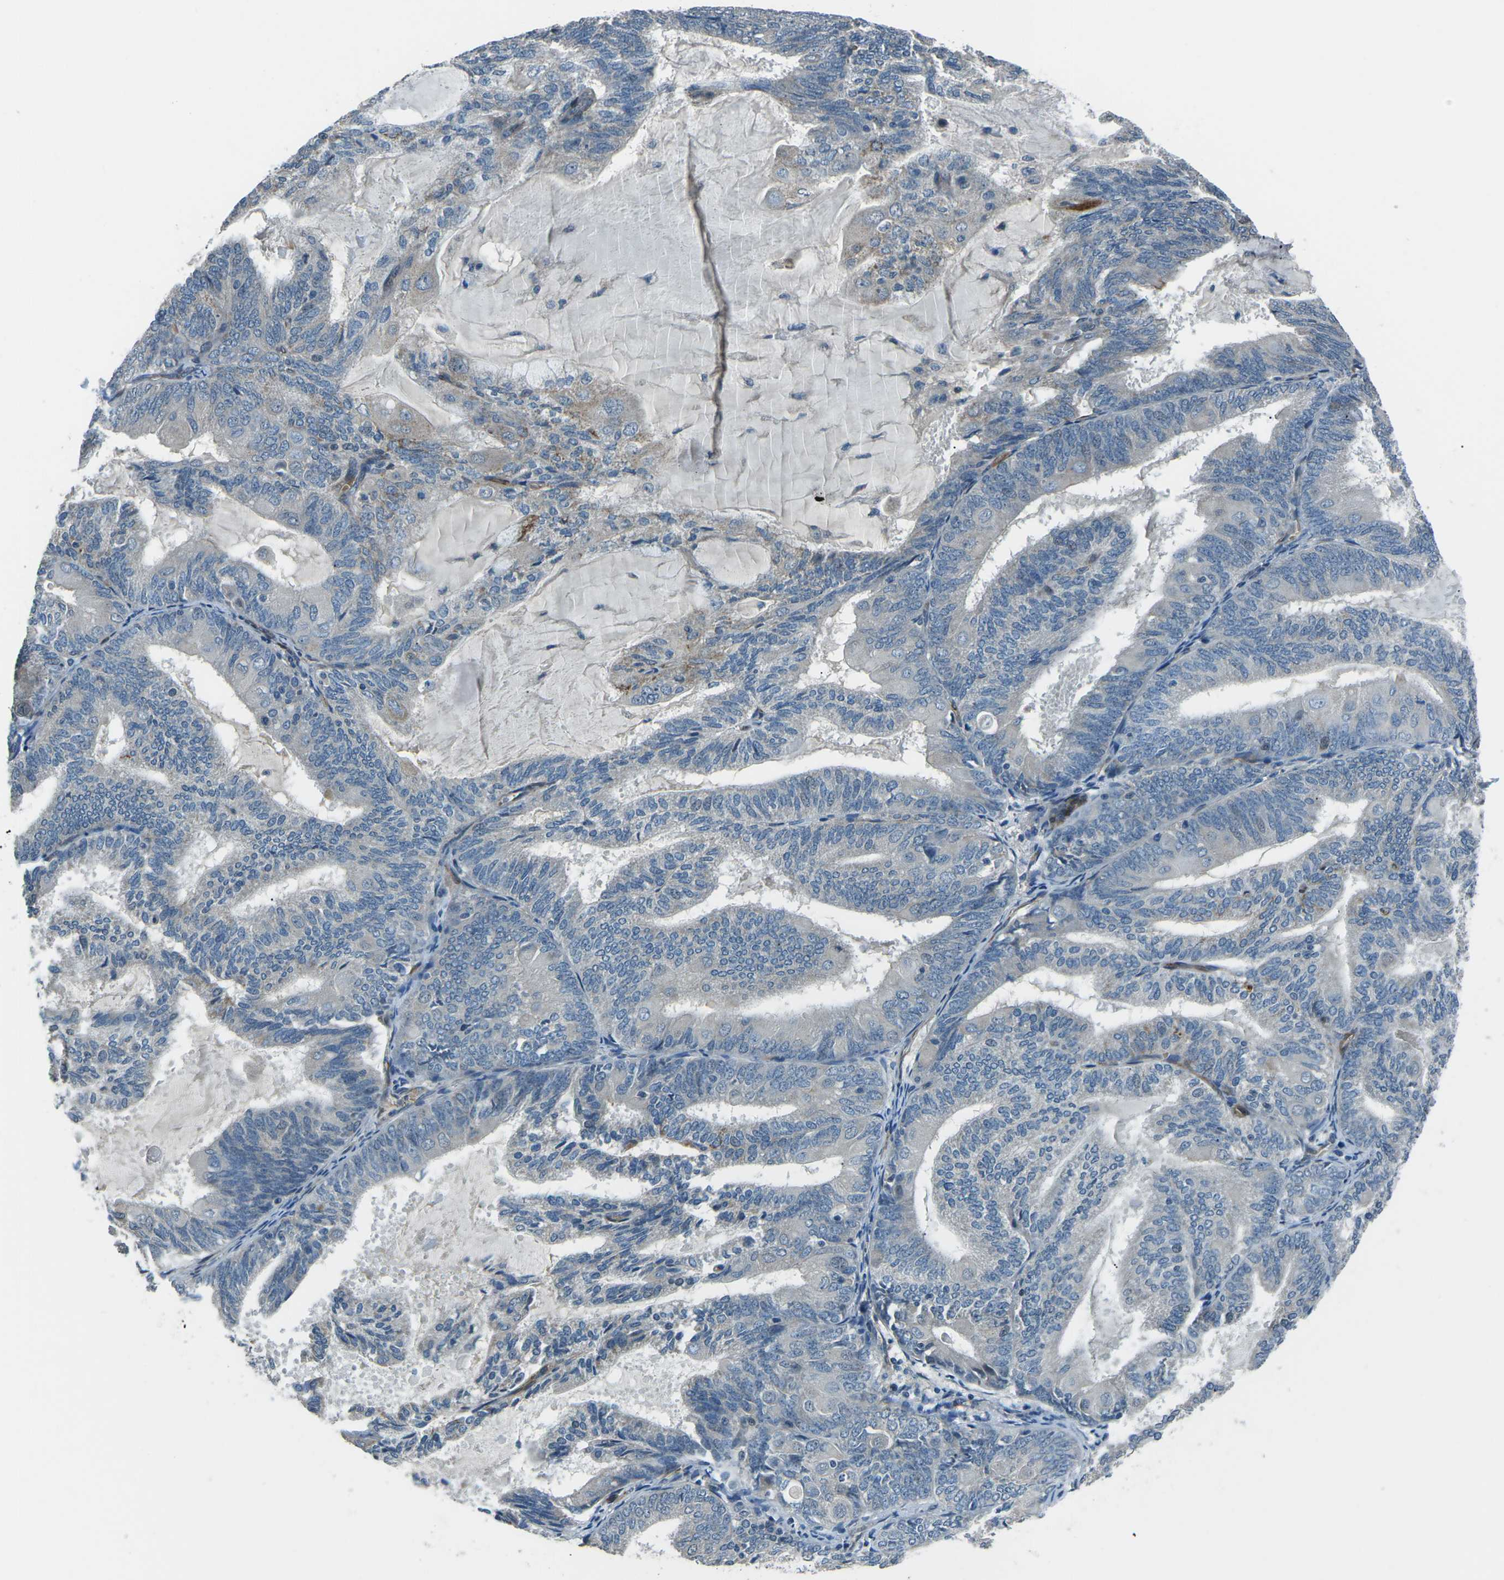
{"staining": {"intensity": "weak", "quantity": "<25%", "location": "cytoplasmic/membranous"}, "tissue": "endometrial cancer", "cell_type": "Tumor cells", "image_type": "cancer", "snomed": [{"axis": "morphology", "description": "Adenocarcinoma, NOS"}, {"axis": "topography", "description": "Endometrium"}], "caption": "Protein analysis of endometrial adenocarcinoma reveals no significant expression in tumor cells.", "gene": "AFAP1", "patient": {"sex": "female", "age": 81}}